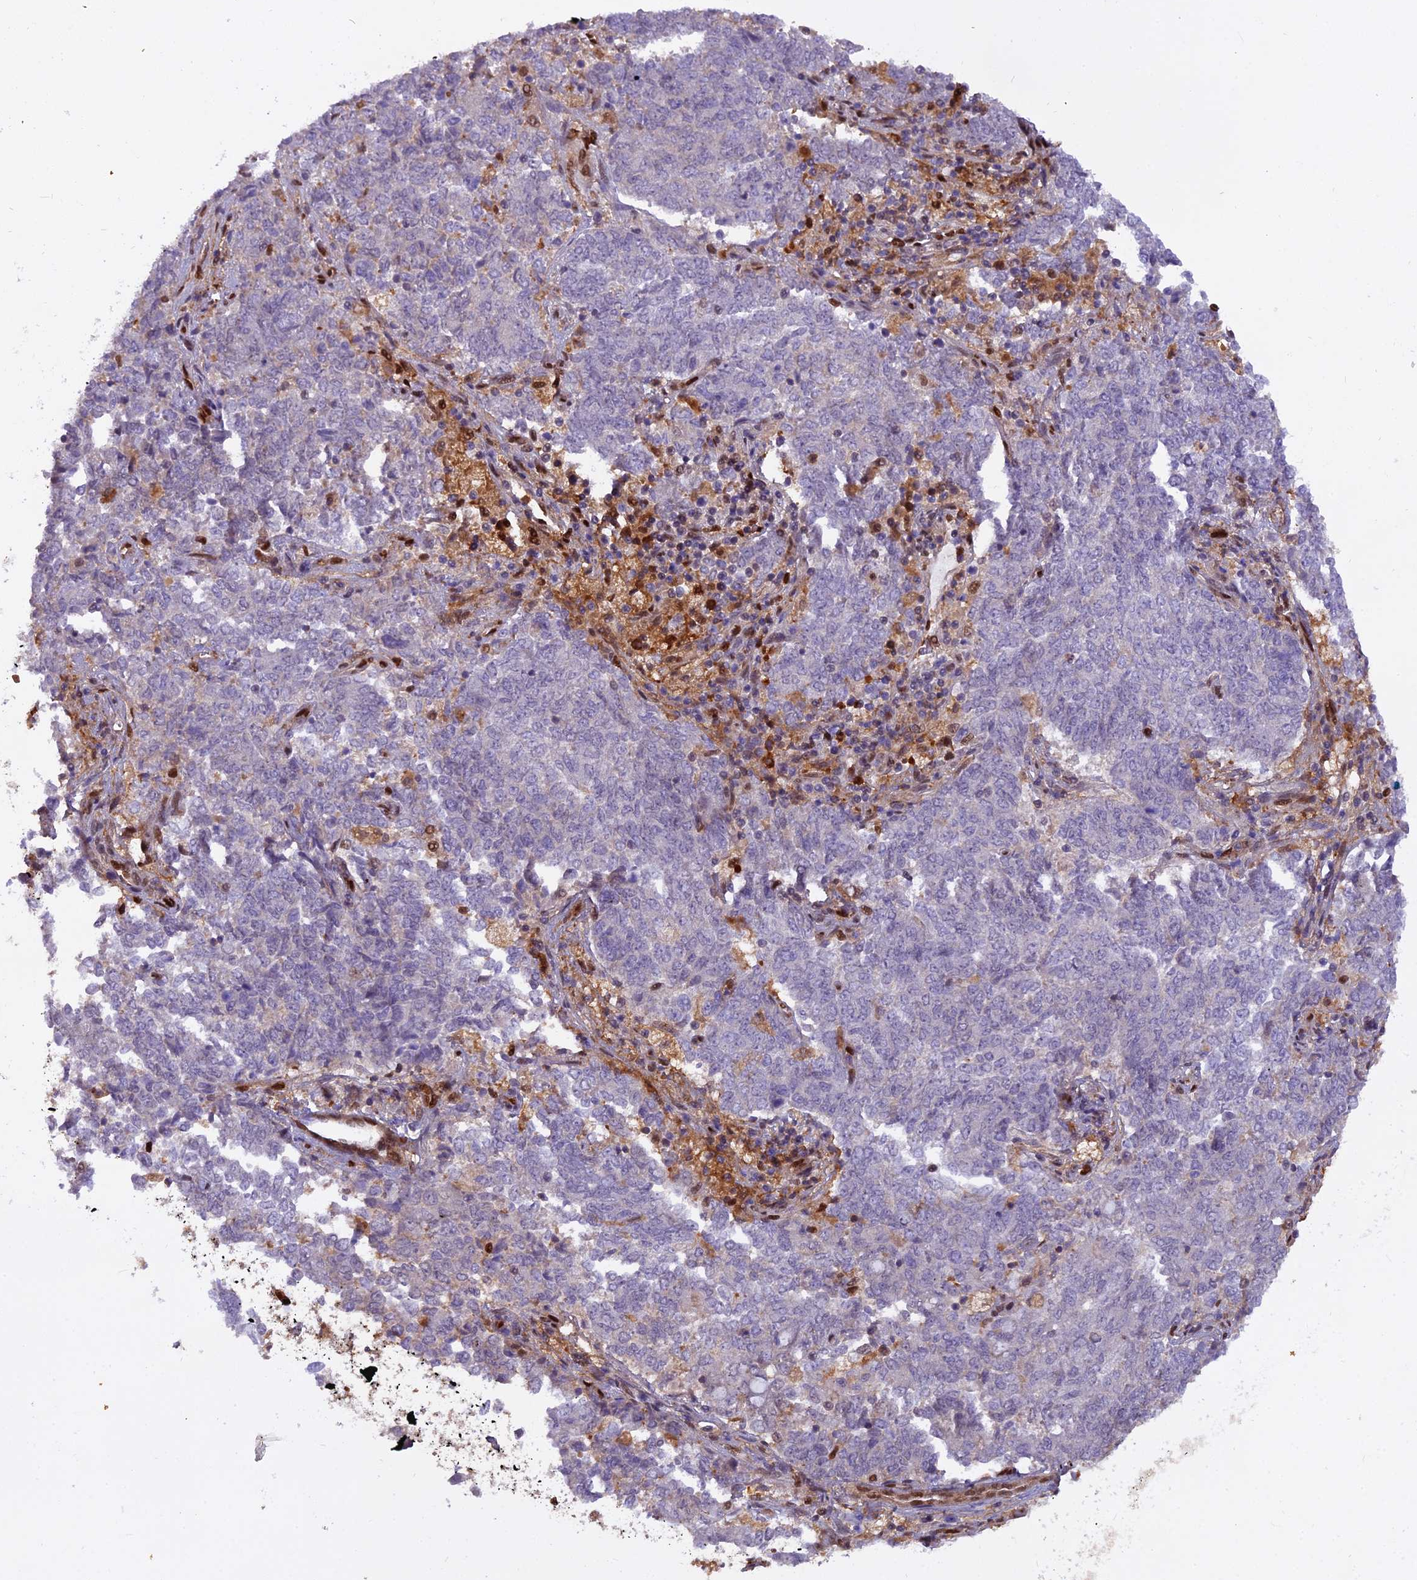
{"staining": {"intensity": "negative", "quantity": "none", "location": "none"}, "tissue": "endometrial cancer", "cell_type": "Tumor cells", "image_type": "cancer", "snomed": [{"axis": "morphology", "description": "Adenocarcinoma, NOS"}, {"axis": "topography", "description": "Endometrium"}], "caption": "DAB (3,3'-diaminobenzidine) immunohistochemical staining of human adenocarcinoma (endometrial) demonstrates no significant positivity in tumor cells. Brightfield microscopy of immunohistochemistry stained with DAB (3,3'-diaminobenzidine) (brown) and hematoxylin (blue), captured at high magnification.", "gene": "NPEPL1", "patient": {"sex": "female", "age": 80}}